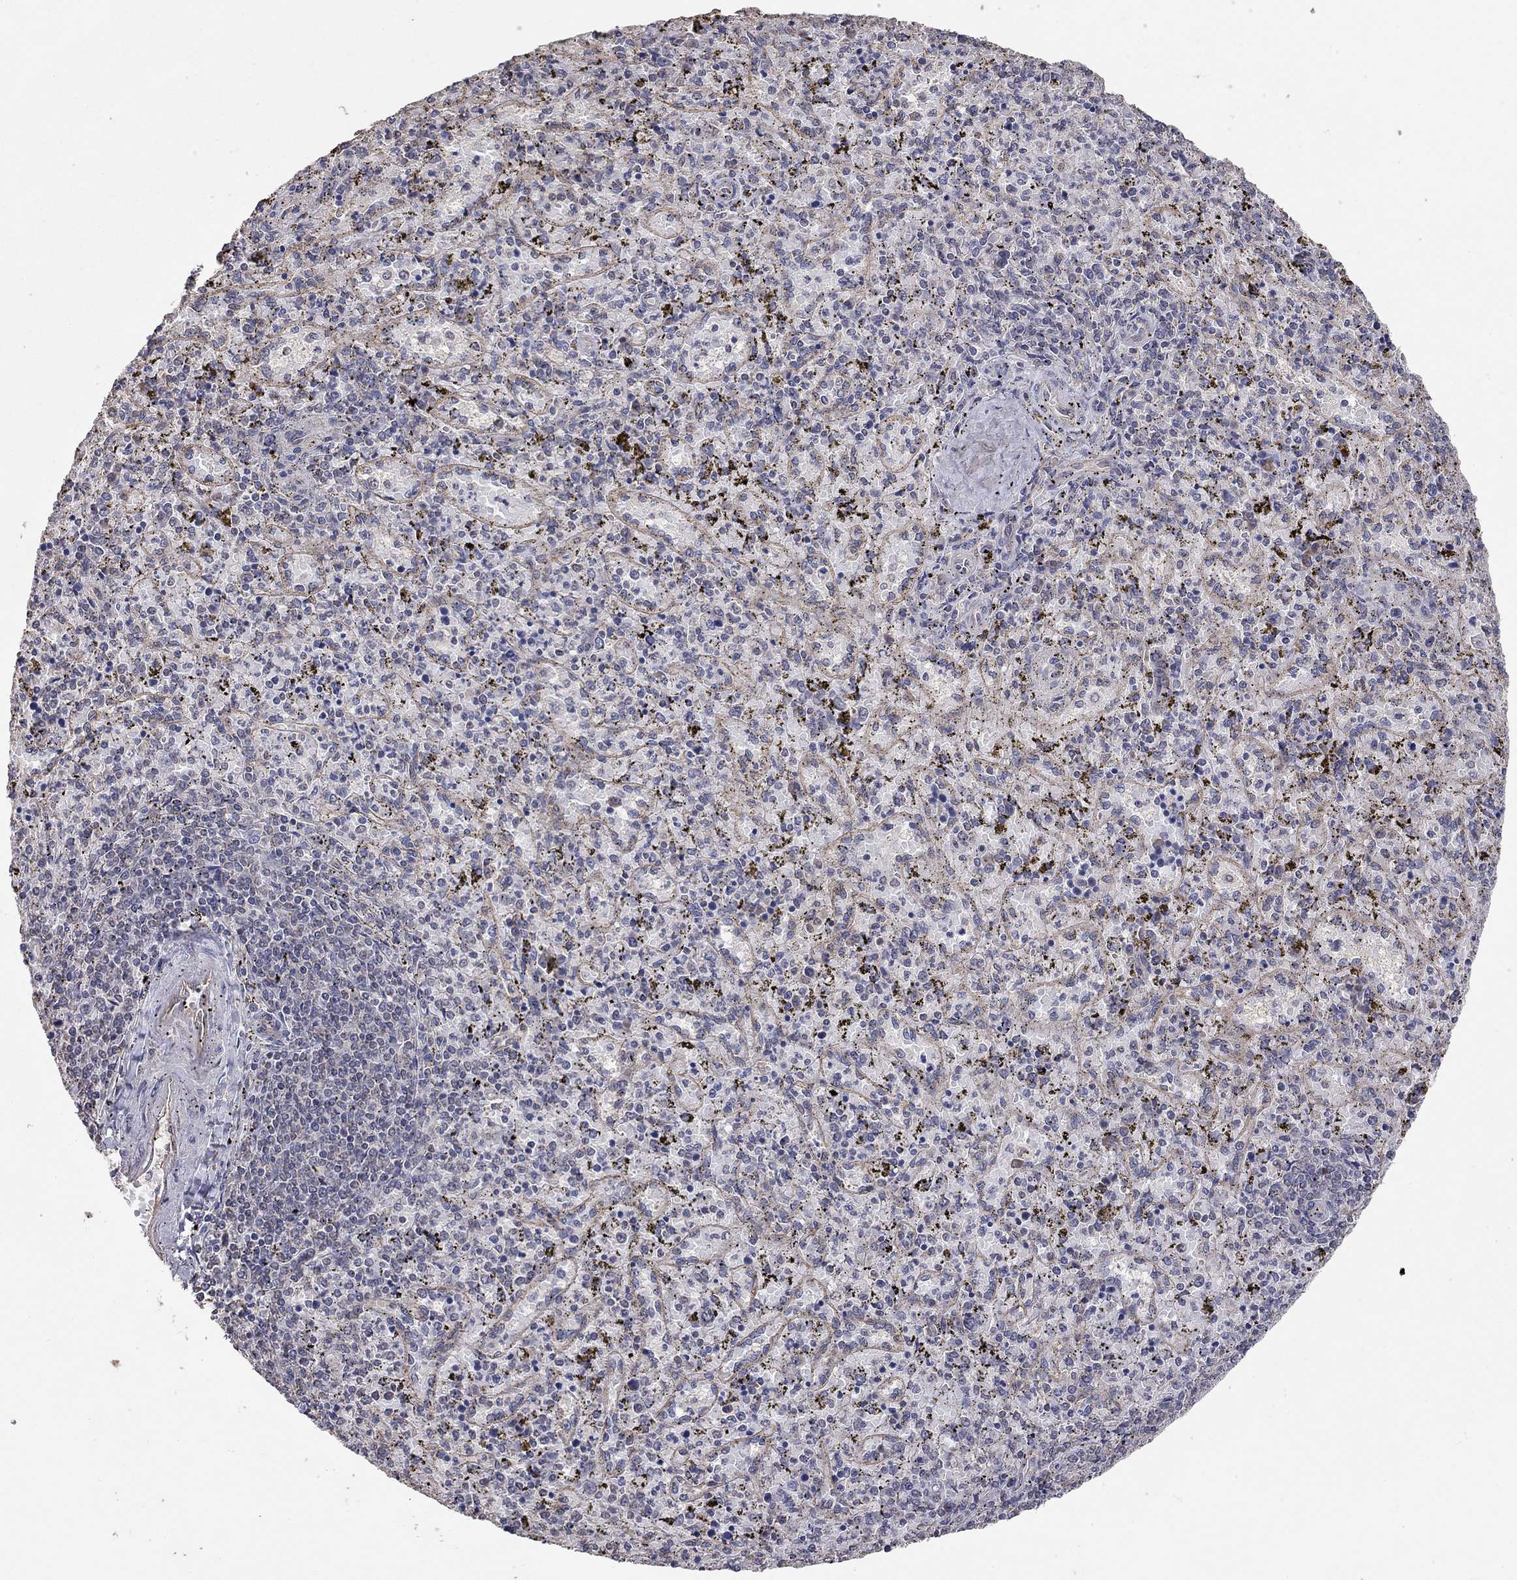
{"staining": {"intensity": "negative", "quantity": "none", "location": "none"}, "tissue": "spleen", "cell_type": "Cells in red pulp", "image_type": "normal", "snomed": [{"axis": "morphology", "description": "Normal tissue, NOS"}, {"axis": "topography", "description": "Spleen"}], "caption": "This image is of unremarkable spleen stained with immunohistochemistry to label a protein in brown with the nuclei are counter-stained blue. There is no expression in cells in red pulp.", "gene": "ANKRA2", "patient": {"sex": "female", "age": 50}}